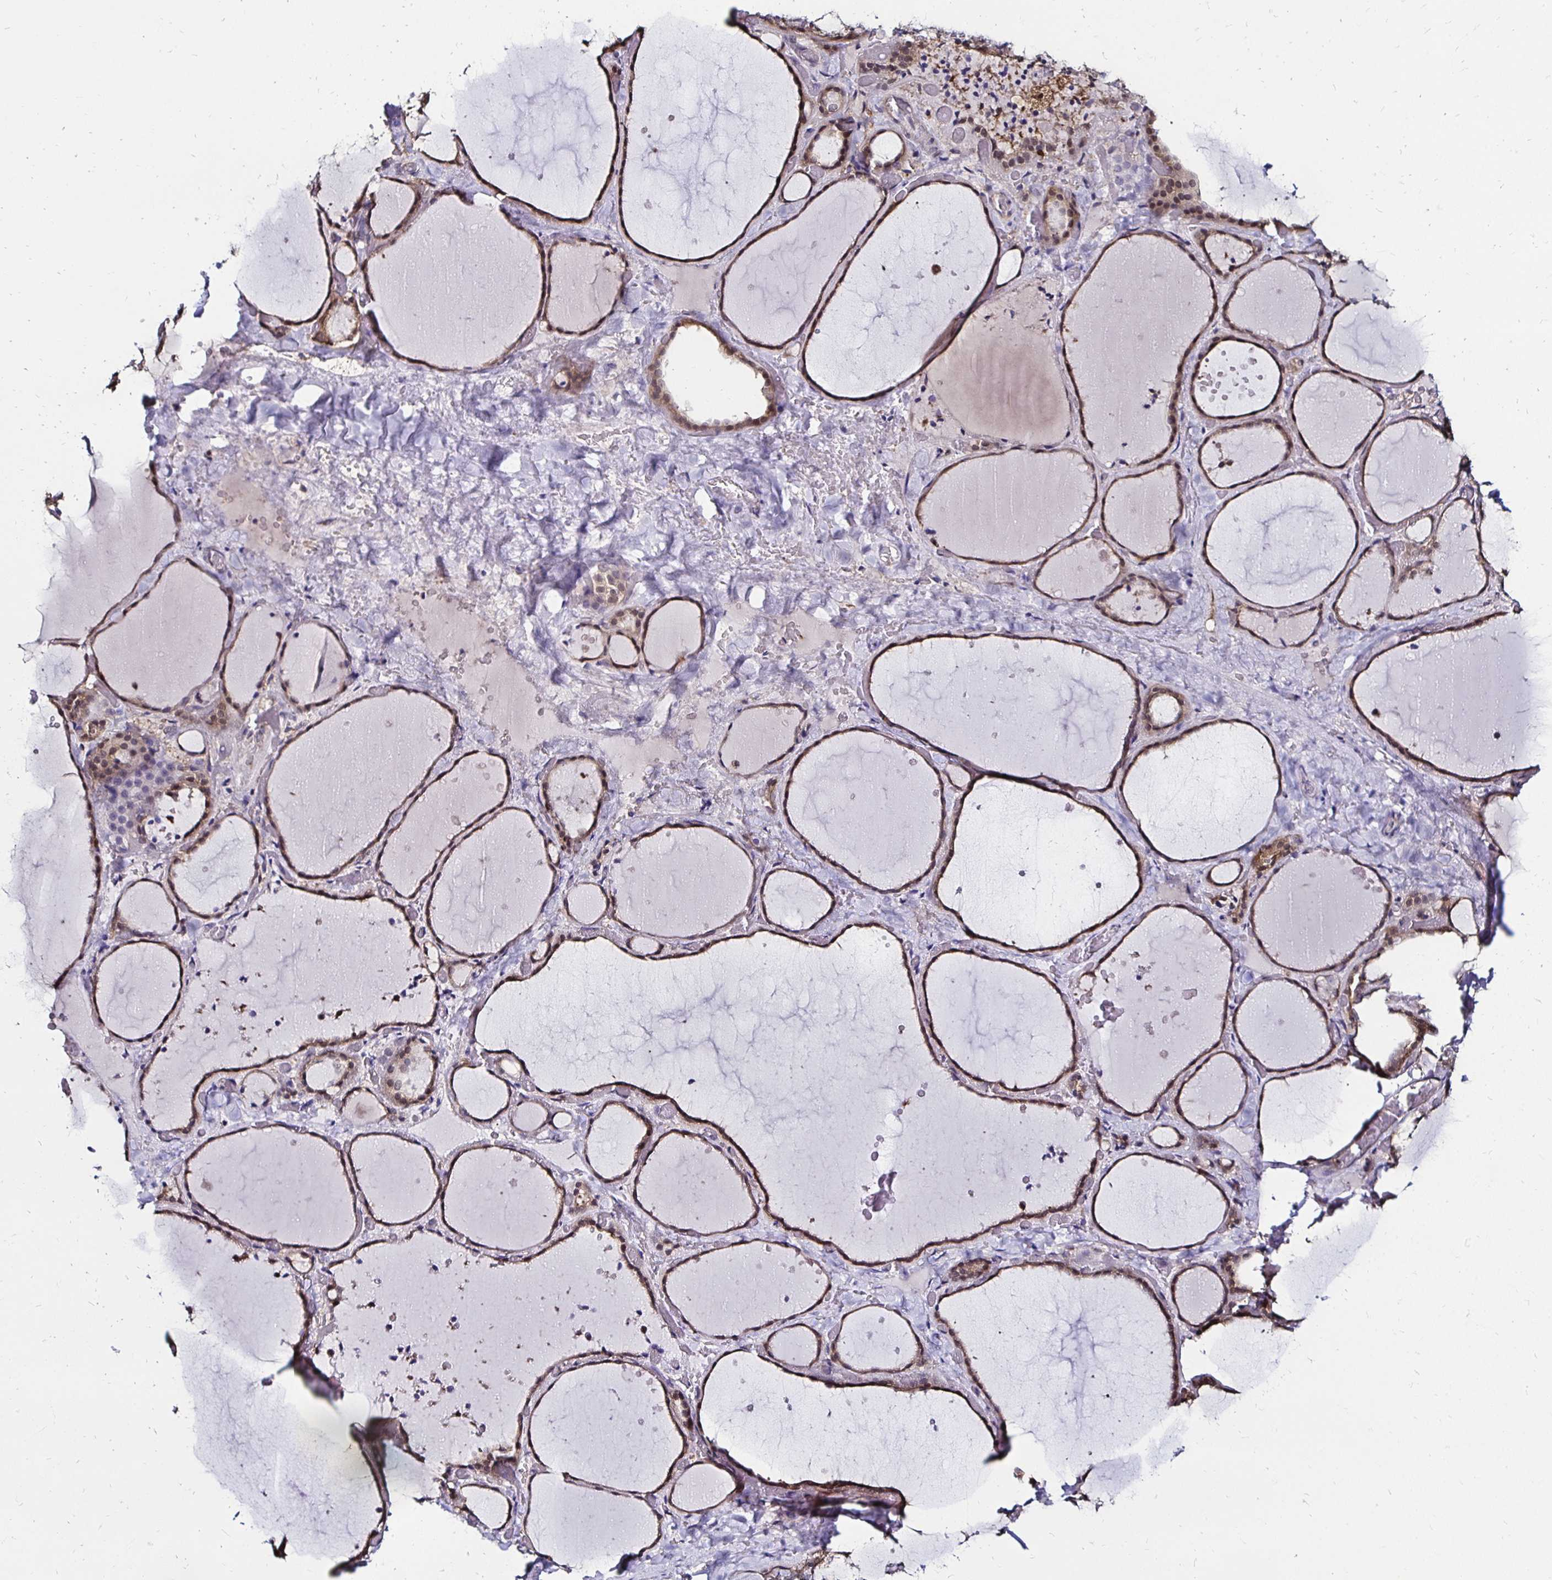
{"staining": {"intensity": "weak", "quantity": "25%-75%", "location": "cytoplasmic/membranous,nuclear"}, "tissue": "thyroid gland", "cell_type": "Glandular cells", "image_type": "normal", "snomed": [{"axis": "morphology", "description": "Normal tissue, NOS"}, {"axis": "topography", "description": "Thyroid gland"}], "caption": "Glandular cells display low levels of weak cytoplasmic/membranous,nuclear positivity in approximately 25%-75% of cells in benign thyroid gland. The protein is stained brown, and the nuclei are stained in blue (DAB (3,3'-diaminobenzidine) IHC with brightfield microscopy, high magnification).", "gene": "TXN", "patient": {"sex": "female", "age": 36}}